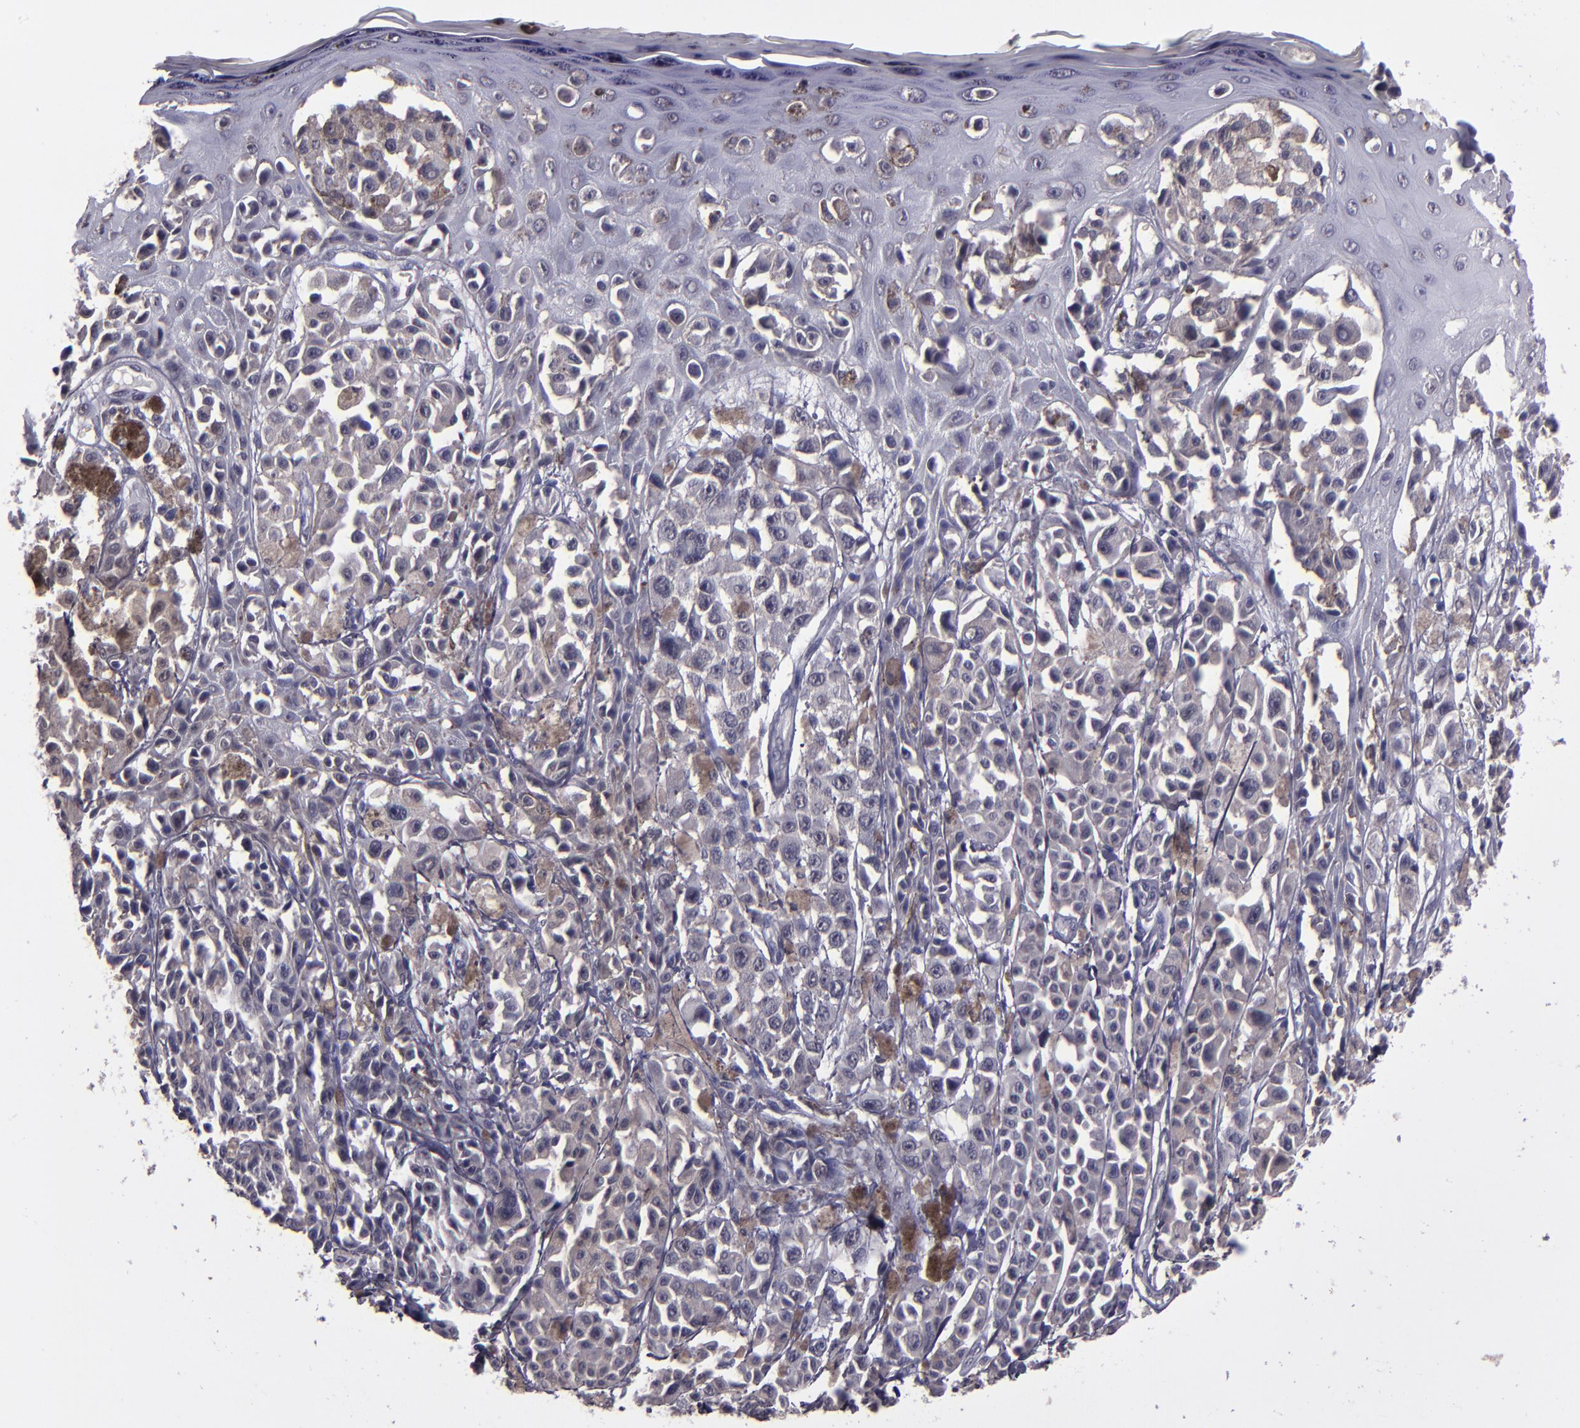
{"staining": {"intensity": "weak", "quantity": "25%-75%", "location": "cytoplasmic/membranous"}, "tissue": "melanoma", "cell_type": "Tumor cells", "image_type": "cancer", "snomed": [{"axis": "morphology", "description": "Malignant melanoma, NOS"}, {"axis": "topography", "description": "Skin"}], "caption": "Immunohistochemistry (IHC) of human melanoma reveals low levels of weak cytoplasmic/membranous staining in approximately 25%-75% of tumor cells.", "gene": "CEBPE", "patient": {"sex": "female", "age": 38}}